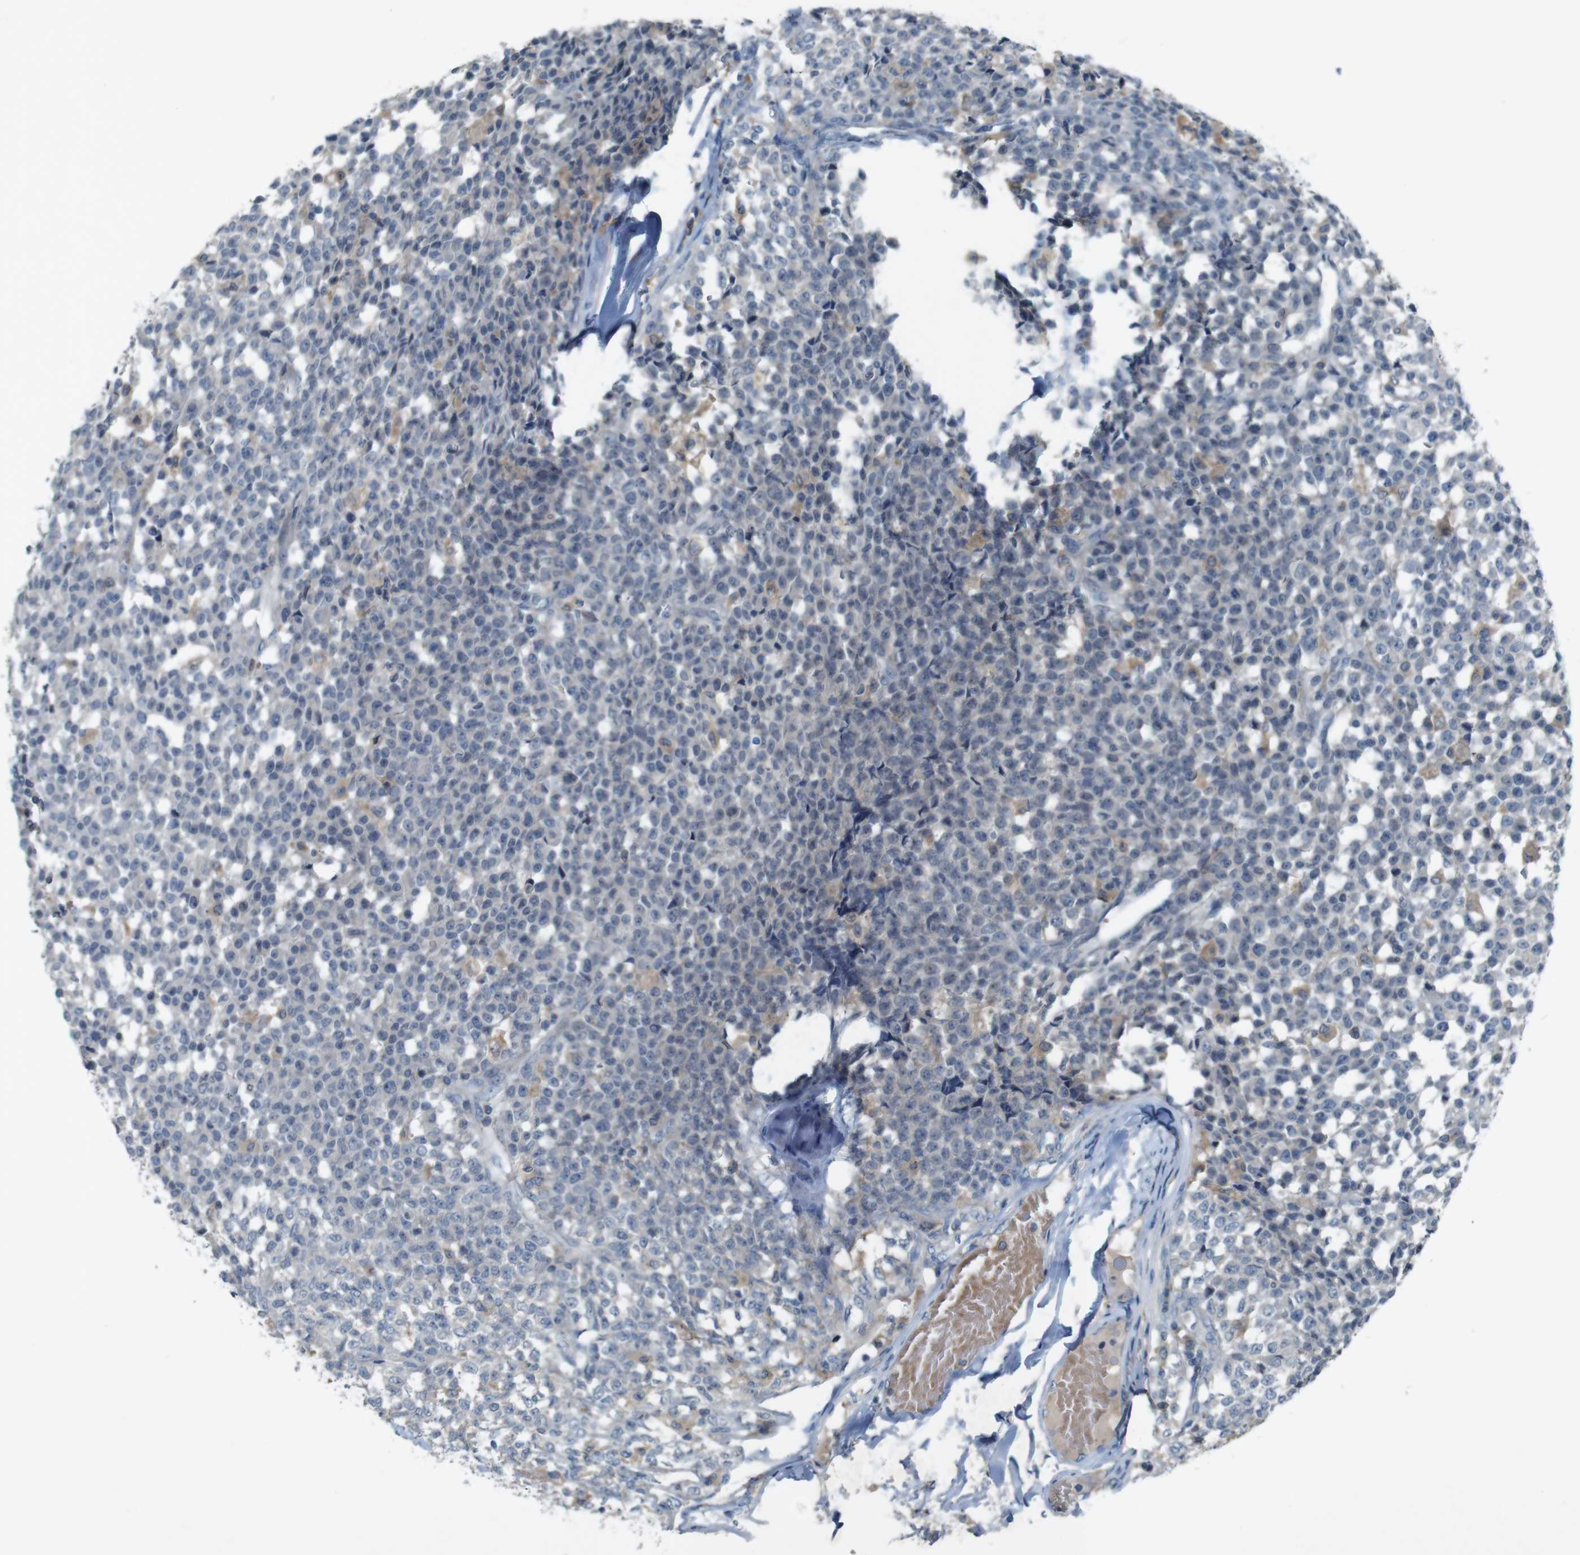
{"staining": {"intensity": "weak", "quantity": "<25%", "location": "cytoplasmic/membranous"}, "tissue": "testis cancer", "cell_type": "Tumor cells", "image_type": "cancer", "snomed": [{"axis": "morphology", "description": "Seminoma, NOS"}, {"axis": "topography", "description": "Testis"}], "caption": "Testis seminoma was stained to show a protein in brown. There is no significant staining in tumor cells. The staining is performed using DAB (3,3'-diaminobenzidine) brown chromogen with nuclei counter-stained in using hematoxylin.", "gene": "MOGAT3", "patient": {"sex": "male", "age": 59}}